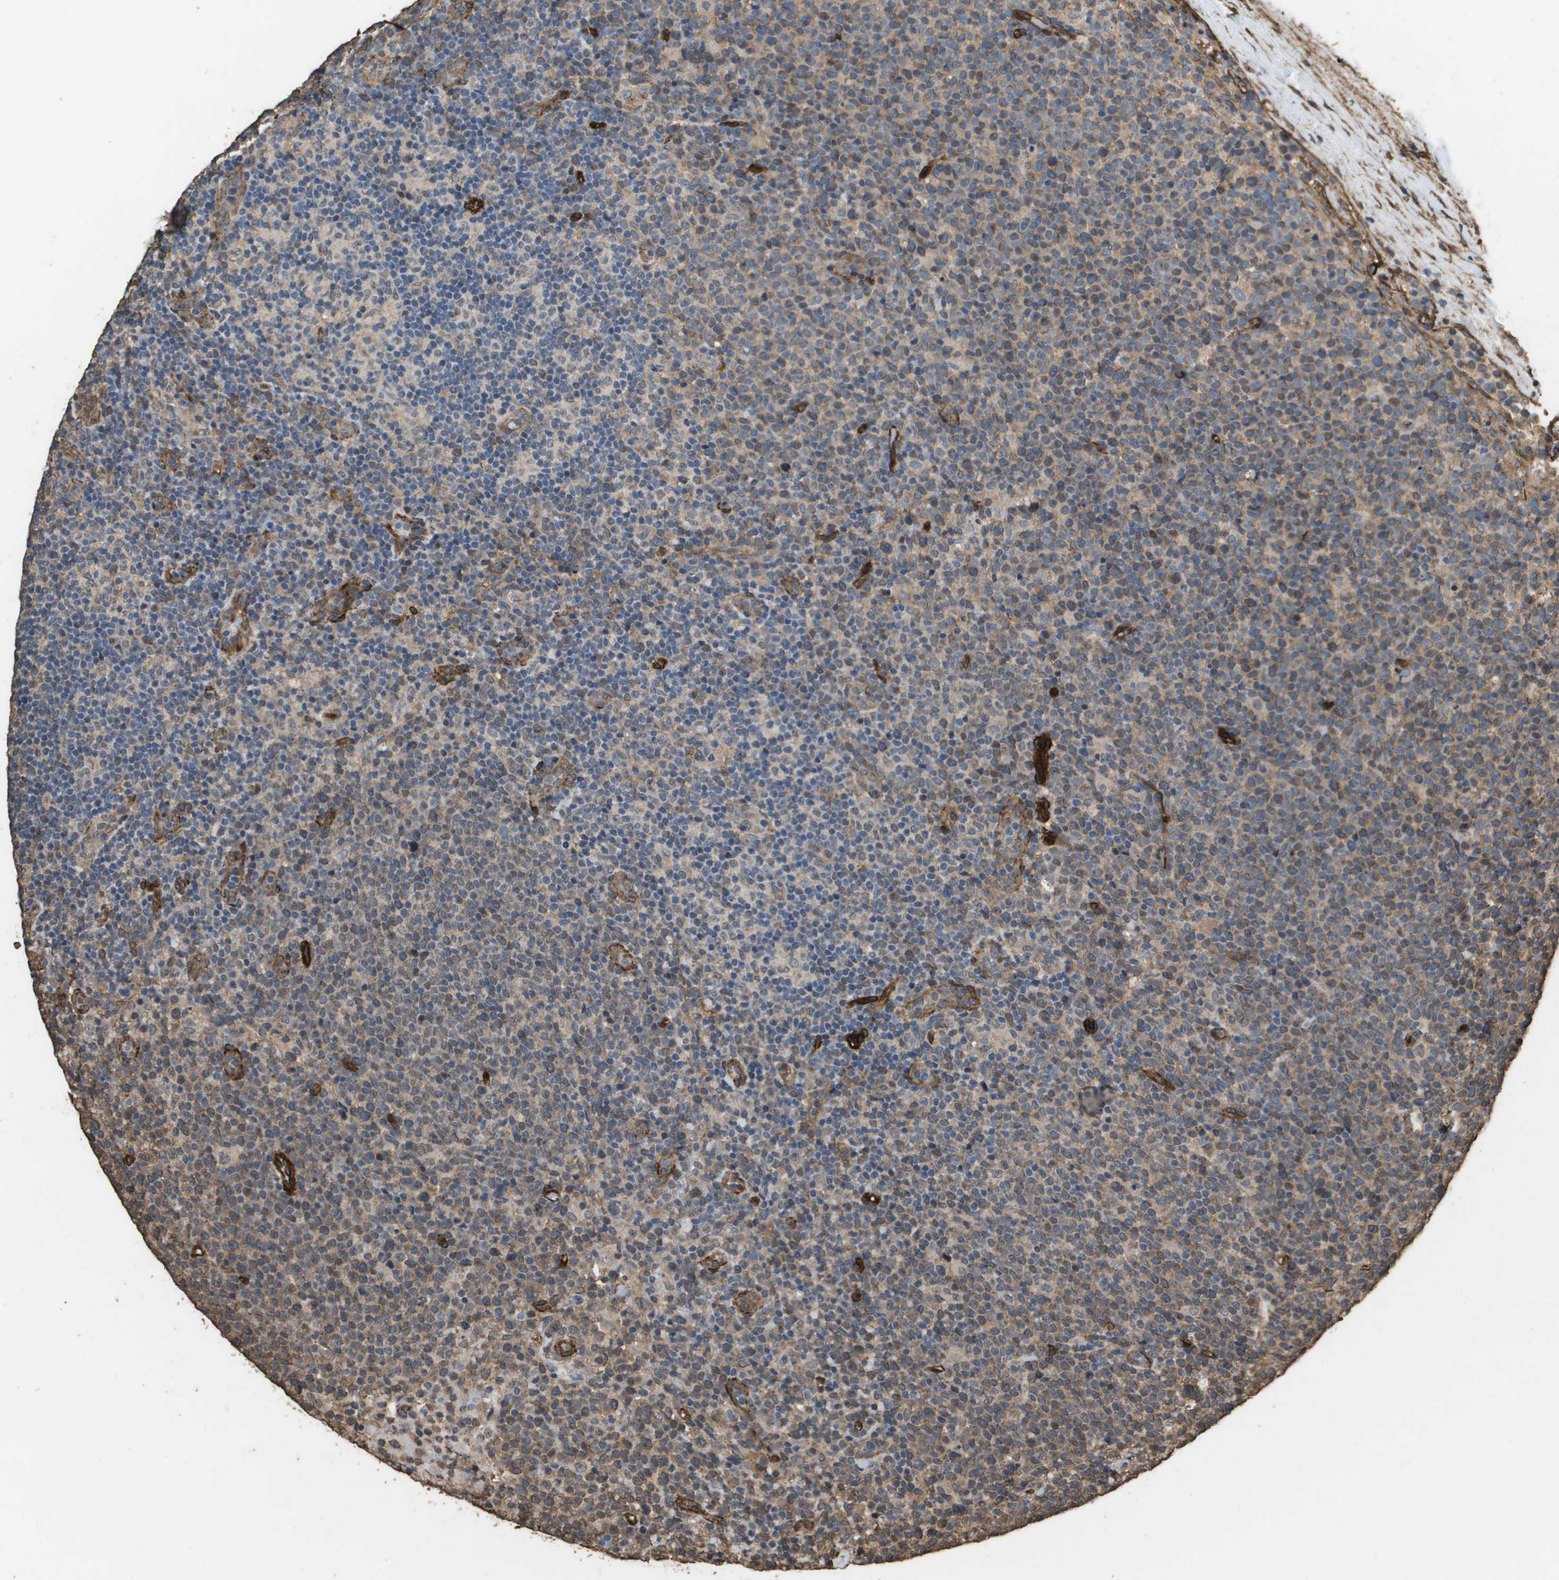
{"staining": {"intensity": "weak", "quantity": ">75%", "location": "cytoplasmic/membranous"}, "tissue": "lymphoma", "cell_type": "Tumor cells", "image_type": "cancer", "snomed": [{"axis": "morphology", "description": "Malignant lymphoma, non-Hodgkin's type, High grade"}, {"axis": "topography", "description": "Lymph node"}], "caption": "Immunohistochemistry photomicrograph of neoplastic tissue: human lymphoma stained using IHC exhibits low levels of weak protein expression localized specifically in the cytoplasmic/membranous of tumor cells, appearing as a cytoplasmic/membranous brown color.", "gene": "AAMP", "patient": {"sex": "male", "age": 61}}